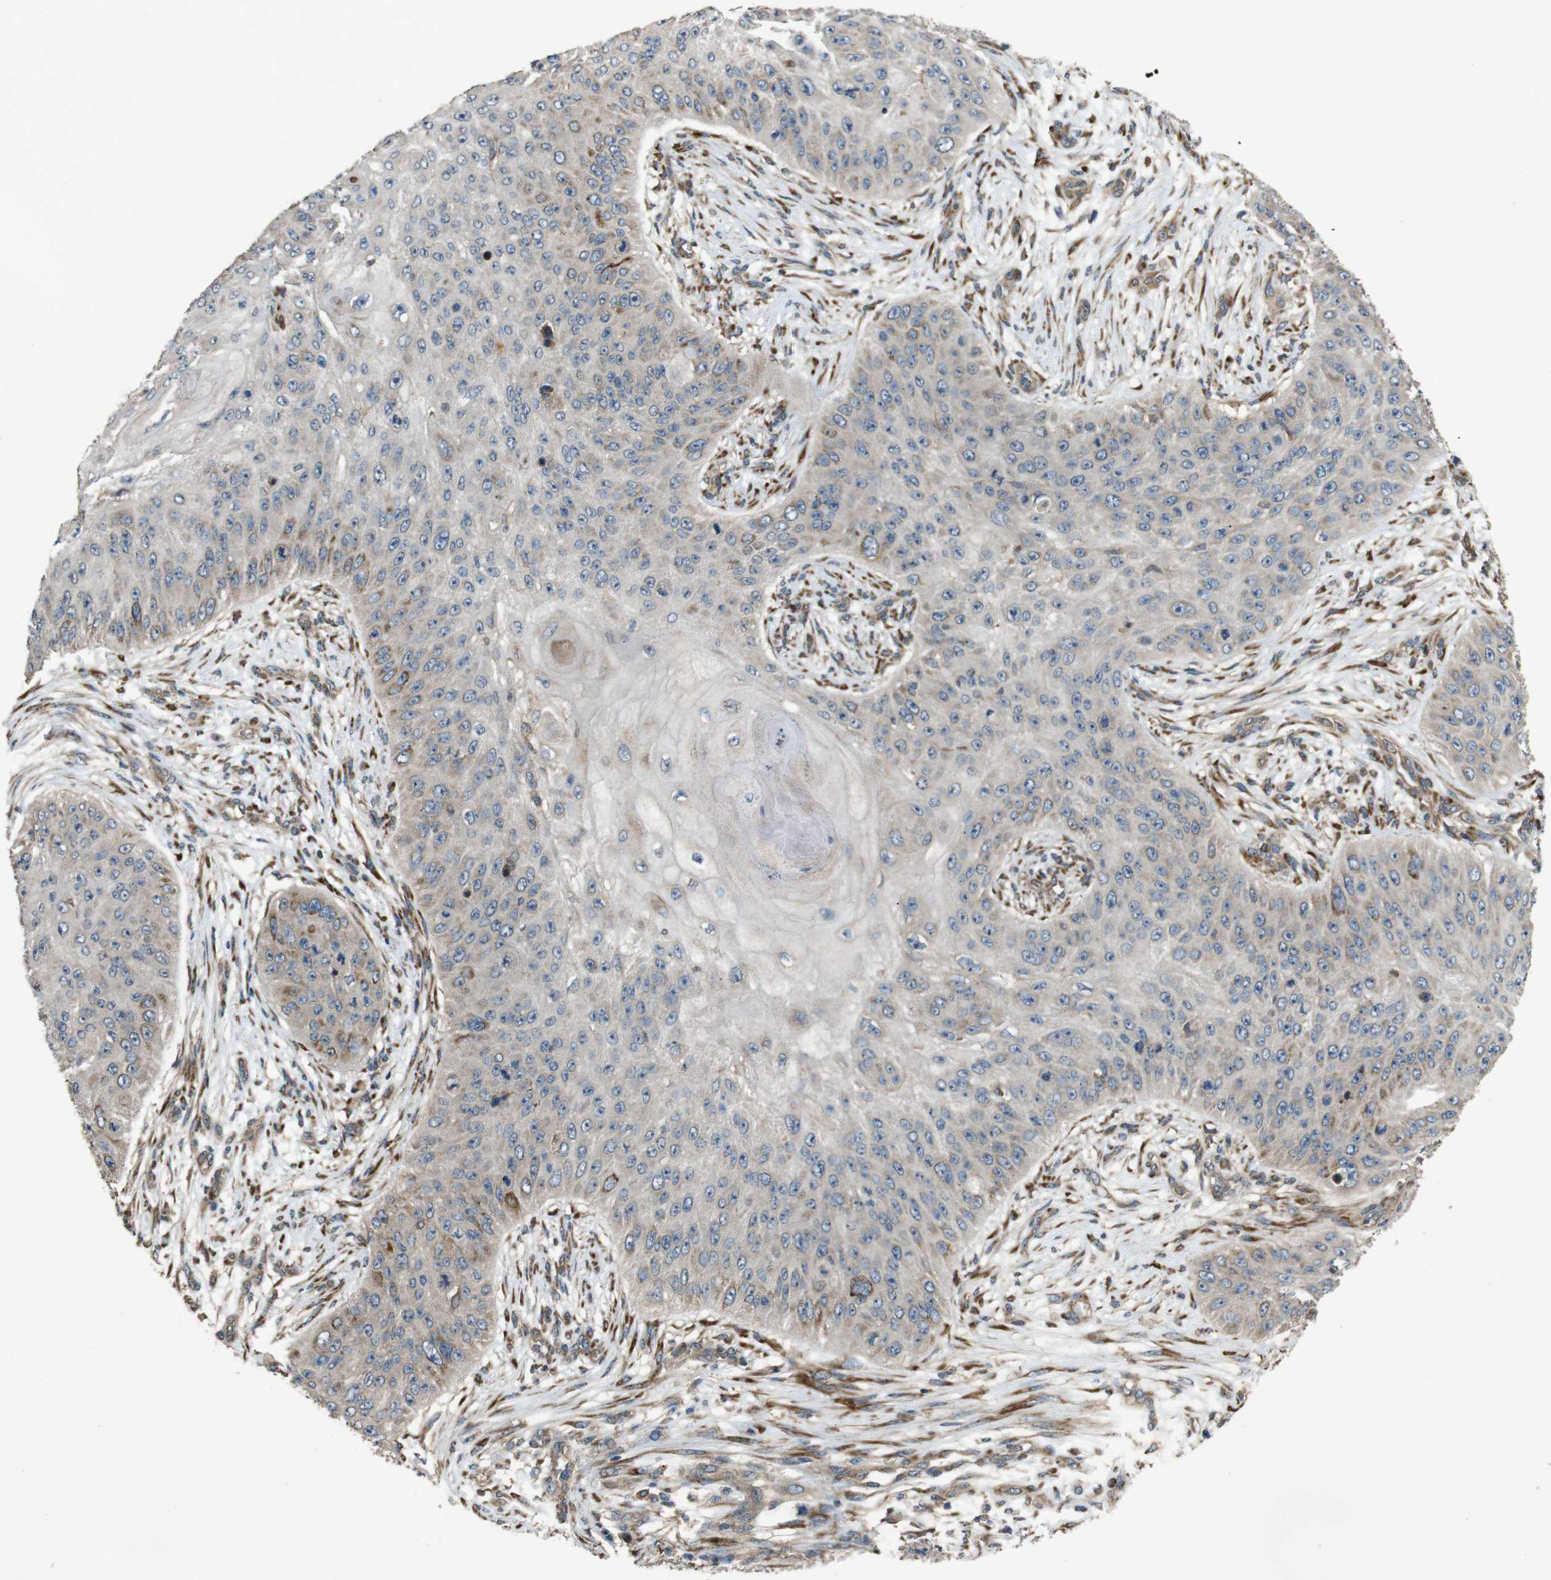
{"staining": {"intensity": "moderate", "quantity": "<25%", "location": "cytoplasmic/membranous"}, "tissue": "skin cancer", "cell_type": "Tumor cells", "image_type": "cancer", "snomed": [{"axis": "morphology", "description": "Squamous cell carcinoma, NOS"}, {"axis": "topography", "description": "Skin"}], "caption": "This is an image of immunohistochemistry (IHC) staining of squamous cell carcinoma (skin), which shows moderate staining in the cytoplasmic/membranous of tumor cells.", "gene": "ARHGAP24", "patient": {"sex": "female", "age": 80}}